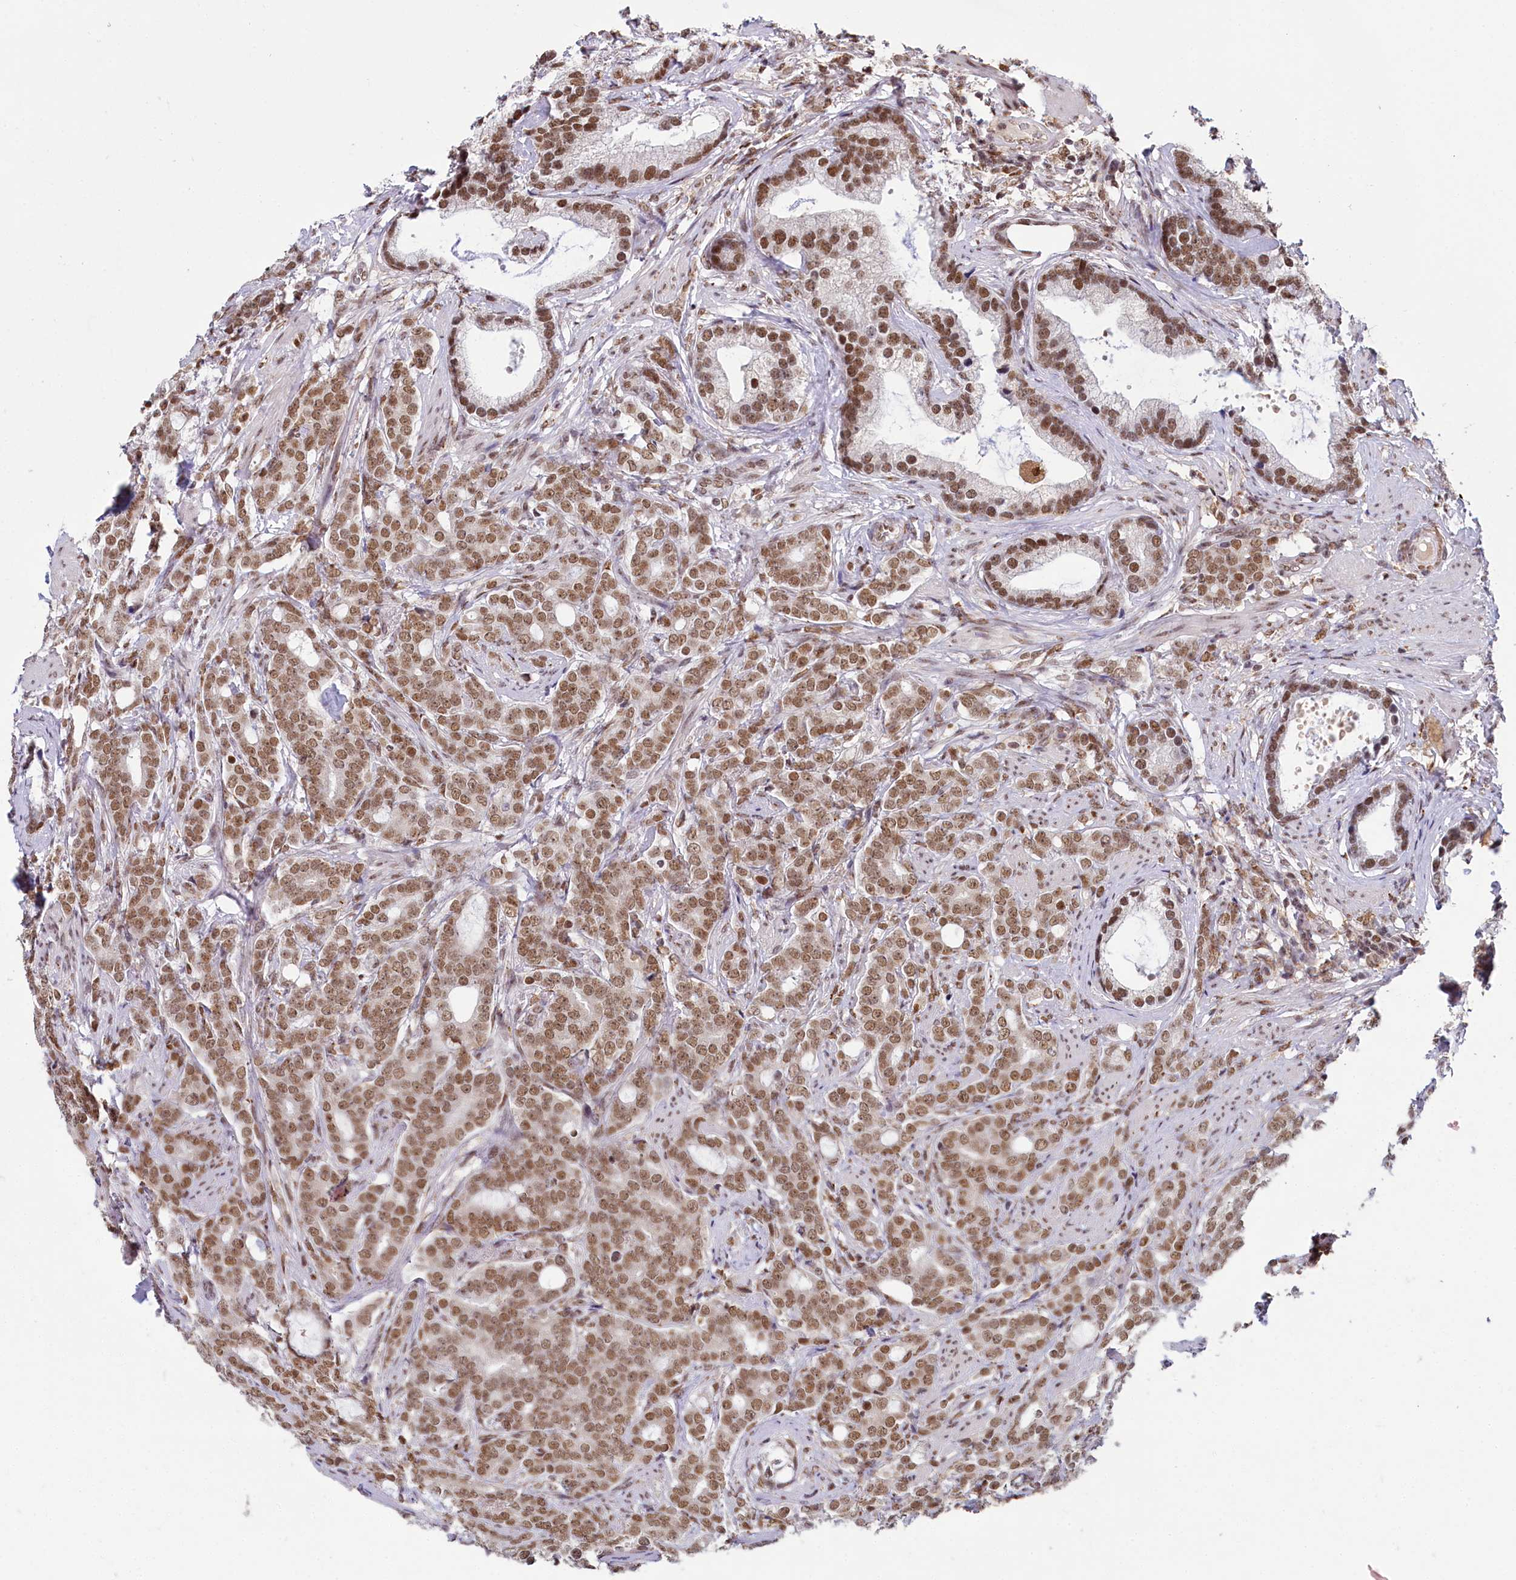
{"staining": {"intensity": "moderate", "quantity": ">75%", "location": "nuclear"}, "tissue": "prostate cancer", "cell_type": "Tumor cells", "image_type": "cancer", "snomed": [{"axis": "morphology", "description": "Adenocarcinoma, Low grade"}, {"axis": "topography", "description": "Prostate"}], "caption": "IHC histopathology image of neoplastic tissue: low-grade adenocarcinoma (prostate) stained using IHC demonstrates medium levels of moderate protein expression localized specifically in the nuclear of tumor cells, appearing as a nuclear brown color.", "gene": "PPHLN1", "patient": {"sex": "male", "age": 71}}